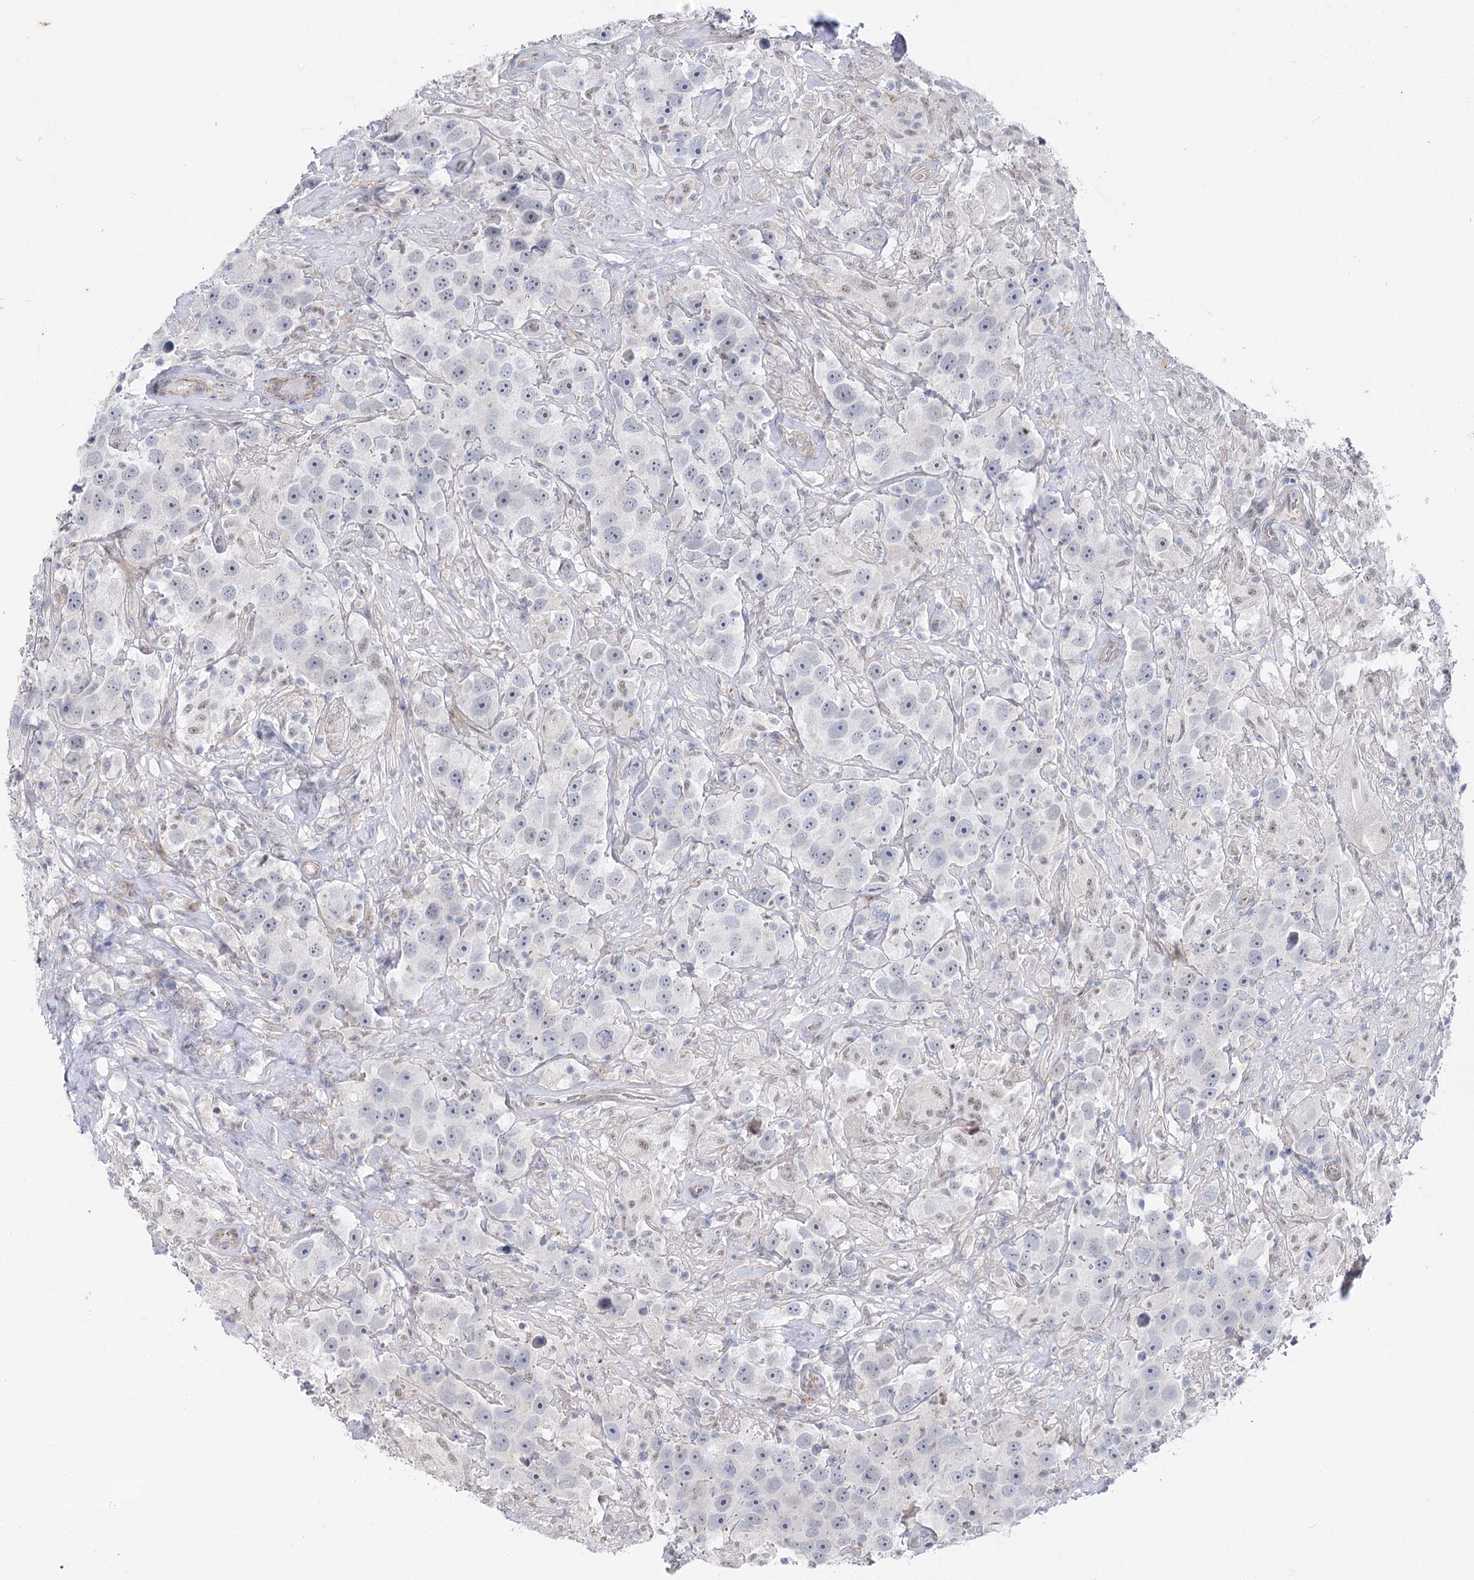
{"staining": {"intensity": "negative", "quantity": "none", "location": "none"}, "tissue": "testis cancer", "cell_type": "Tumor cells", "image_type": "cancer", "snomed": [{"axis": "morphology", "description": "Seminoma, NOS"}, {"axis": "topography", "description": "Testis"}], "caption": "The photomicrograph shows no significant positivity in tumor cells of testis seminoma. (Brightfield microscopy of DAB immunohistochemistry (IHC) at high magnification).", "gene": "AGXT2", "patient": {"sex": "male", "age": 49}}